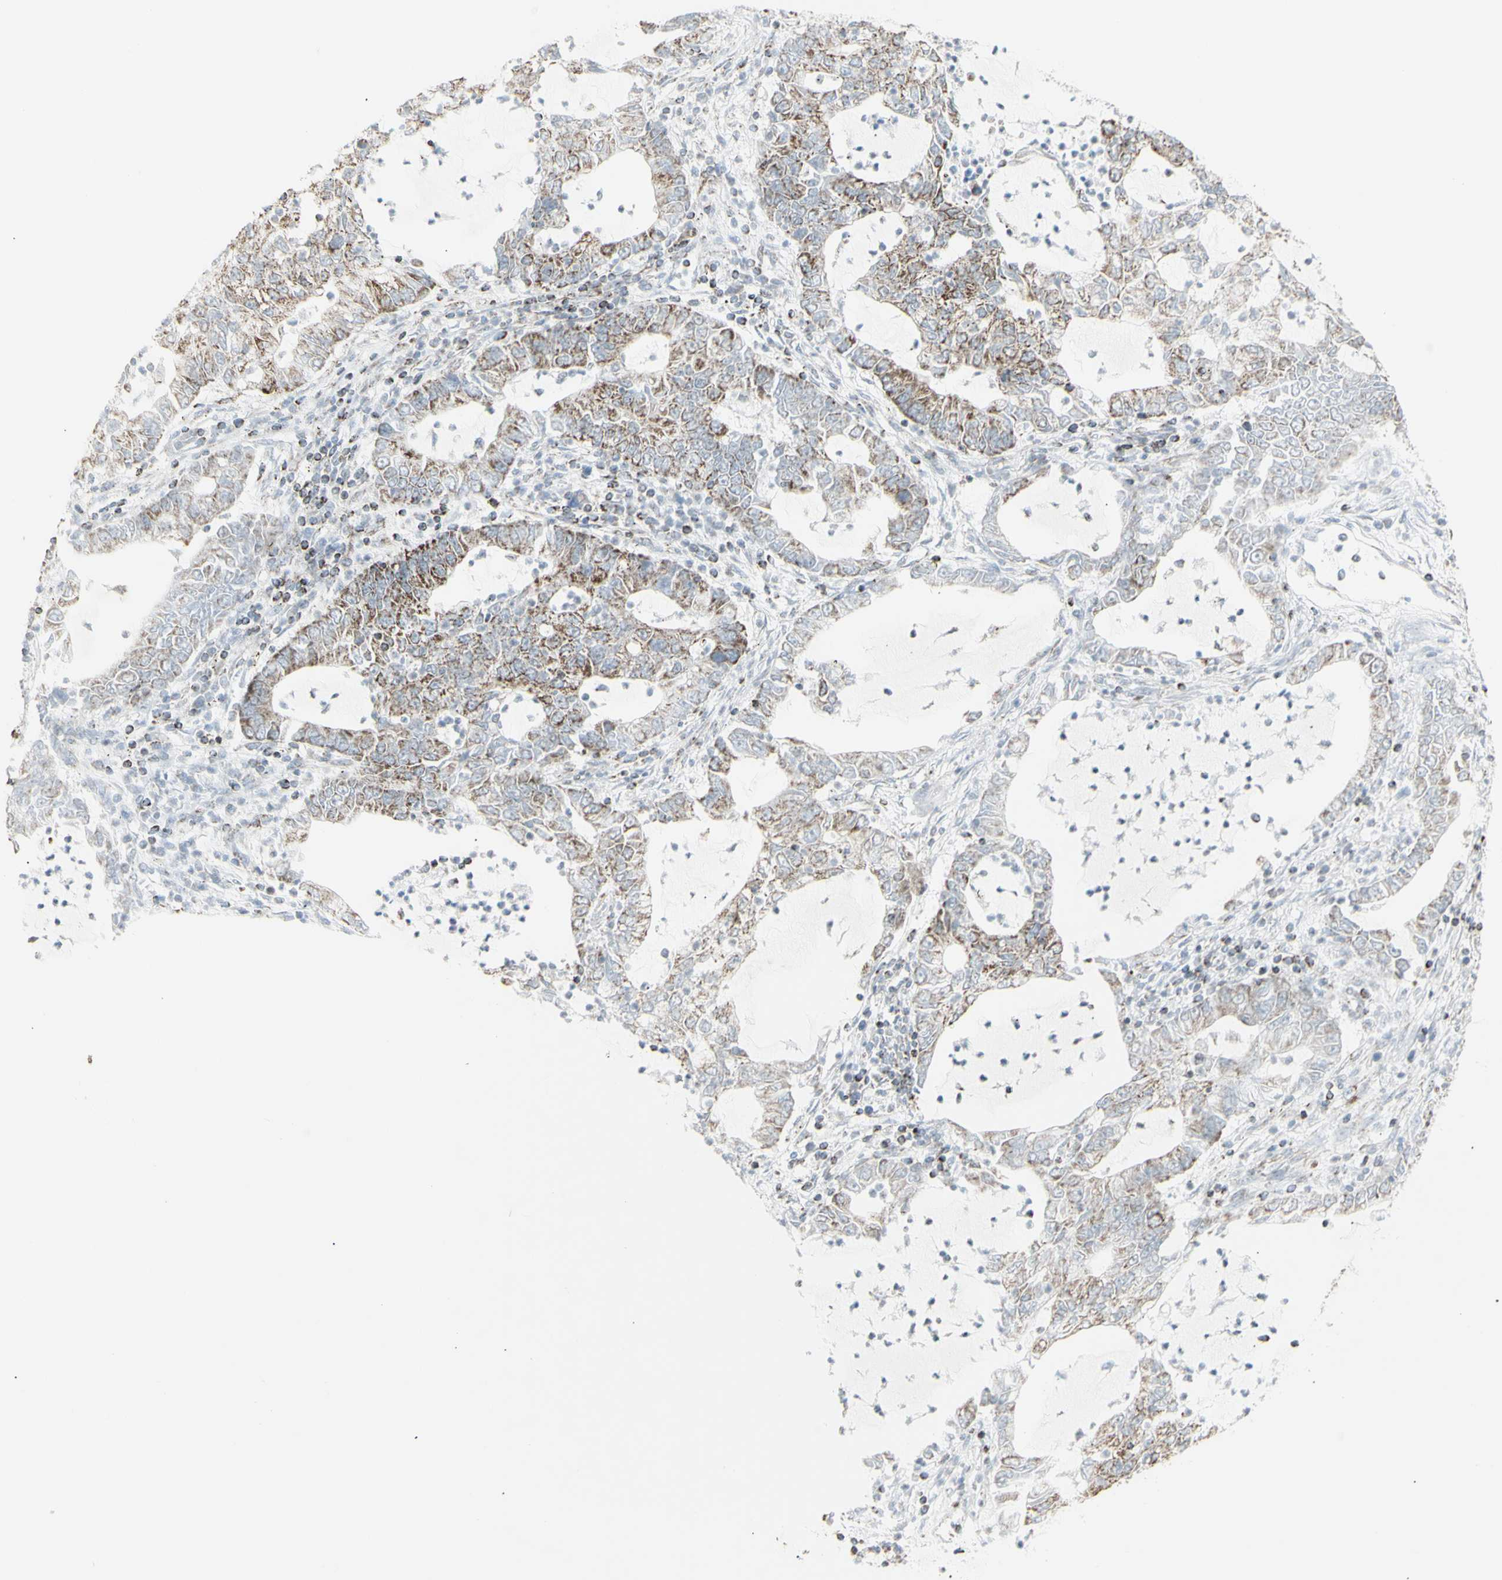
{"staining": {"intensity": "moderate", "quantity": "25%-75%", "location": "cytoplasmic/membranous"}, "tissue": "lung cancer", "cell_type": "Tumor cells", "image_type": "cancer", "snomed": [{"axis": "morphology", "description": "Adenocarcinoma, NOS"}, {"axis": "topography", "description": "Lung"}], "caption": "Lung cancer (adenocarcinoma) tissue demonstrates moderate cytoplasmic/membranous positivity in approximately 25%-75% of tumor cells (DAB IHC, brown staining for protein, blue staining for nuclei).", "gene": "PLGRKT", "patient": {"sex": "female", "age": 51}}